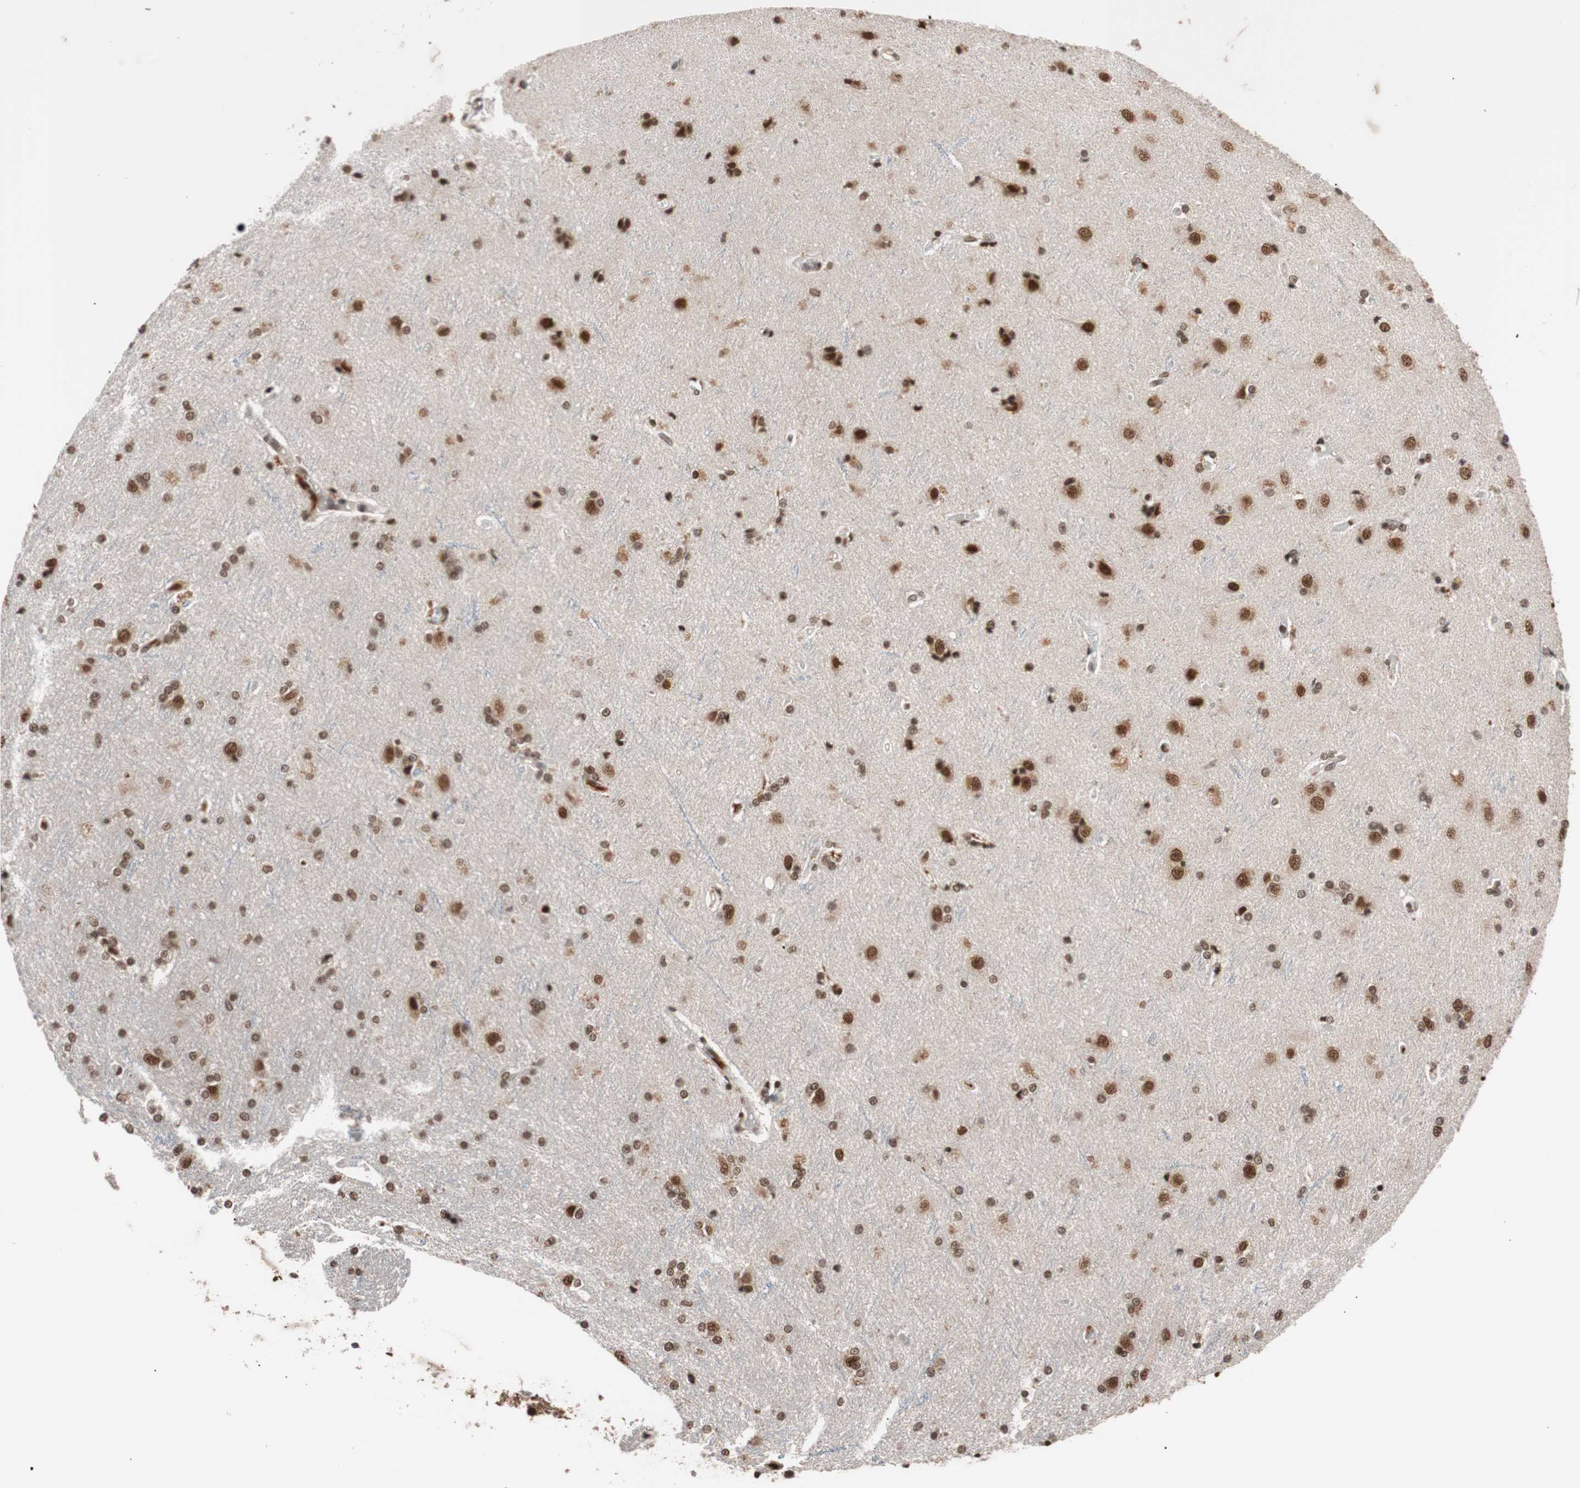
{"staining": {"intensity": "moderate", "quantity": "25%-75%", "location": "nuclear"}, "tissue": "cerebral cortex", "cell_type": "Endothelial cells", "image_type": "normal", "snomed": [{"axis": "morphology", "description": "Normal tissue, NOS"}, {"axis": "topography", "description": "Cerebral cortex"}], "caption": "Immunohistochemistry image of unremarkable cerebral cortex: cerebral cortex stained using IHC reveals medium levels of moderate protein expression localized specifically in the nuclear of endothelial cells, appearing as a nuclear brown color.", "gene": "CHAMP1", "patient": {"sex": "female", "age": 54}}